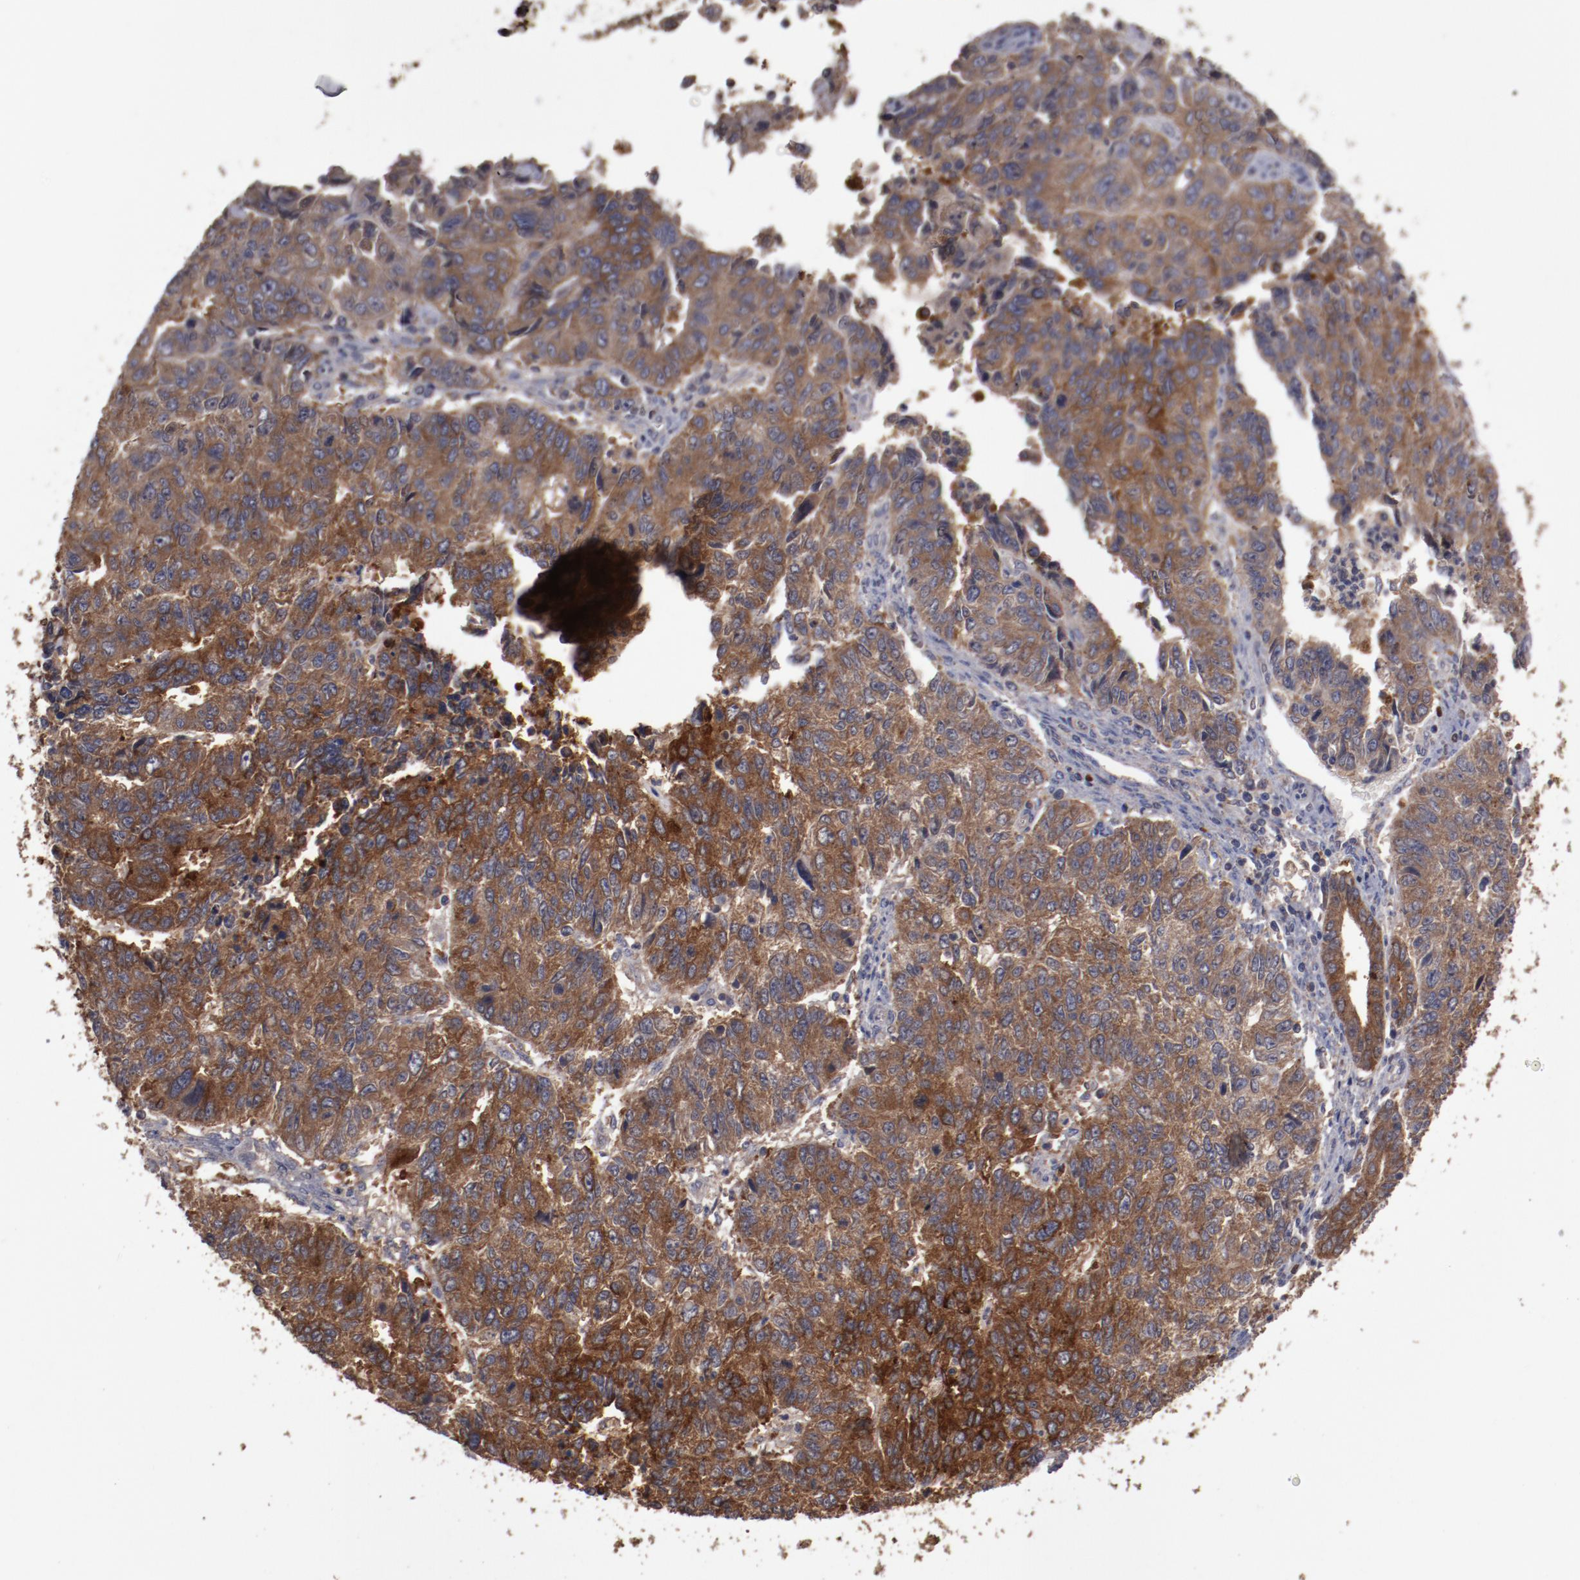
{"staining": {"intensity": "strong", "quantity": ">75%", "location": "cytoplasmic/membranous"}, "tissue": "endometrial cancer", "cell_type": "Tumor cells", "image_type": "cancer", "snomed": [{"axis": "morphology", "description": "Adenocarcinoma, NOS"}, {"axis": "topography", "description": "Endometrium"}], "caption": "Immunohistochemical staining of human endometrial cancer (adenocarcinoma) reveals strong cytoplasmic/membranous protein positivity in approximately >75% of tumor cells.", "gene": "LRRC75B", "patient": {"sex": "female", "age": 42}}